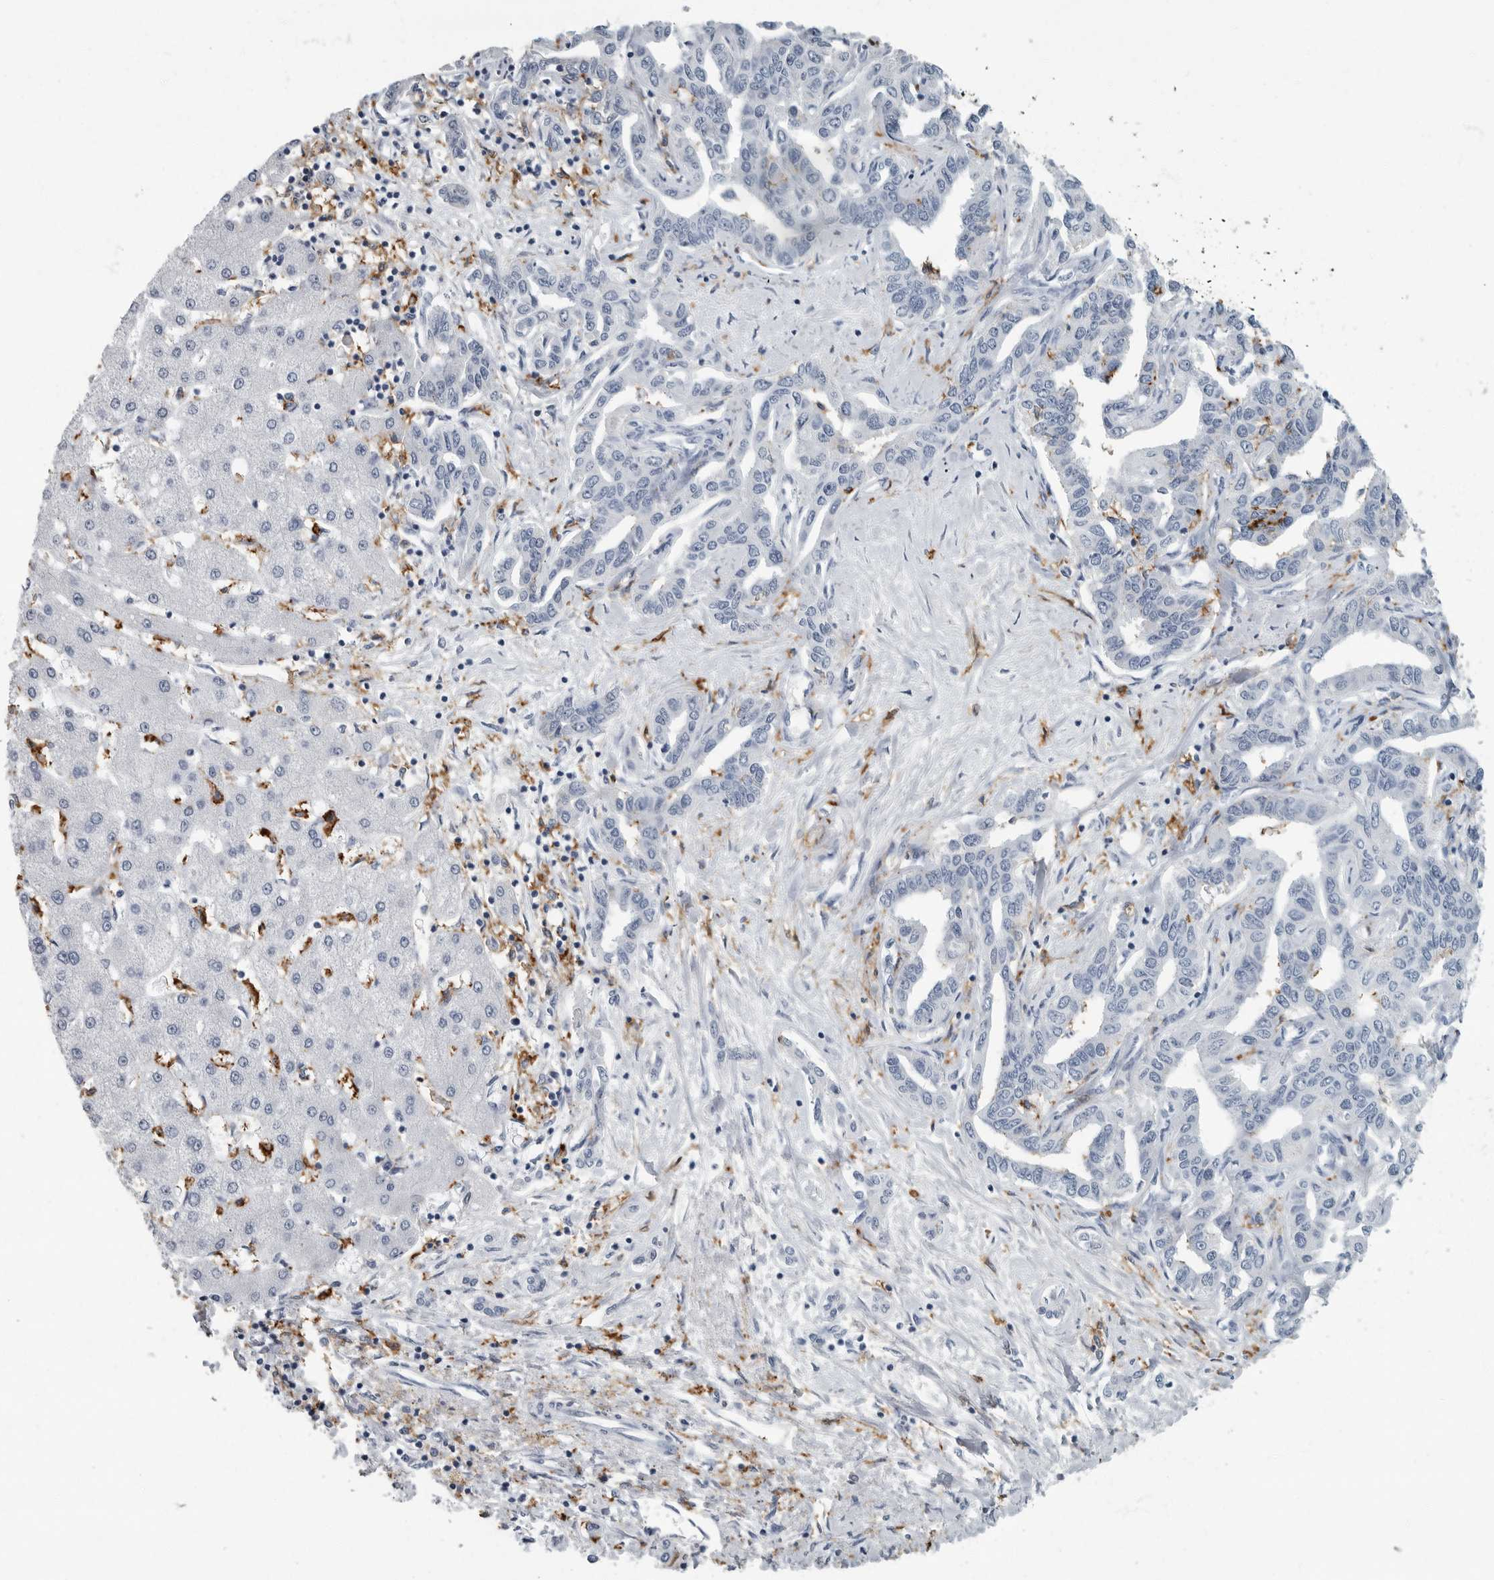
{"staining": {"intensity": "negative", "quantity": "none", "location": "none"}, "tissue": "liver cancer", "cell_type": "Tumor cells", "image_type": "cancer", "snomed": [{"axis": "morphology", "description": "Cholangiocarcinoma"}, {"axis": "topography", "description": "Liver"}], "caption": "Cholangiocarcinoma (liver) stained for a protein using IHC reveals no expression tumor cells.", "gene": "FCER1G", "patient": {"sex": "male", "age": 59}}